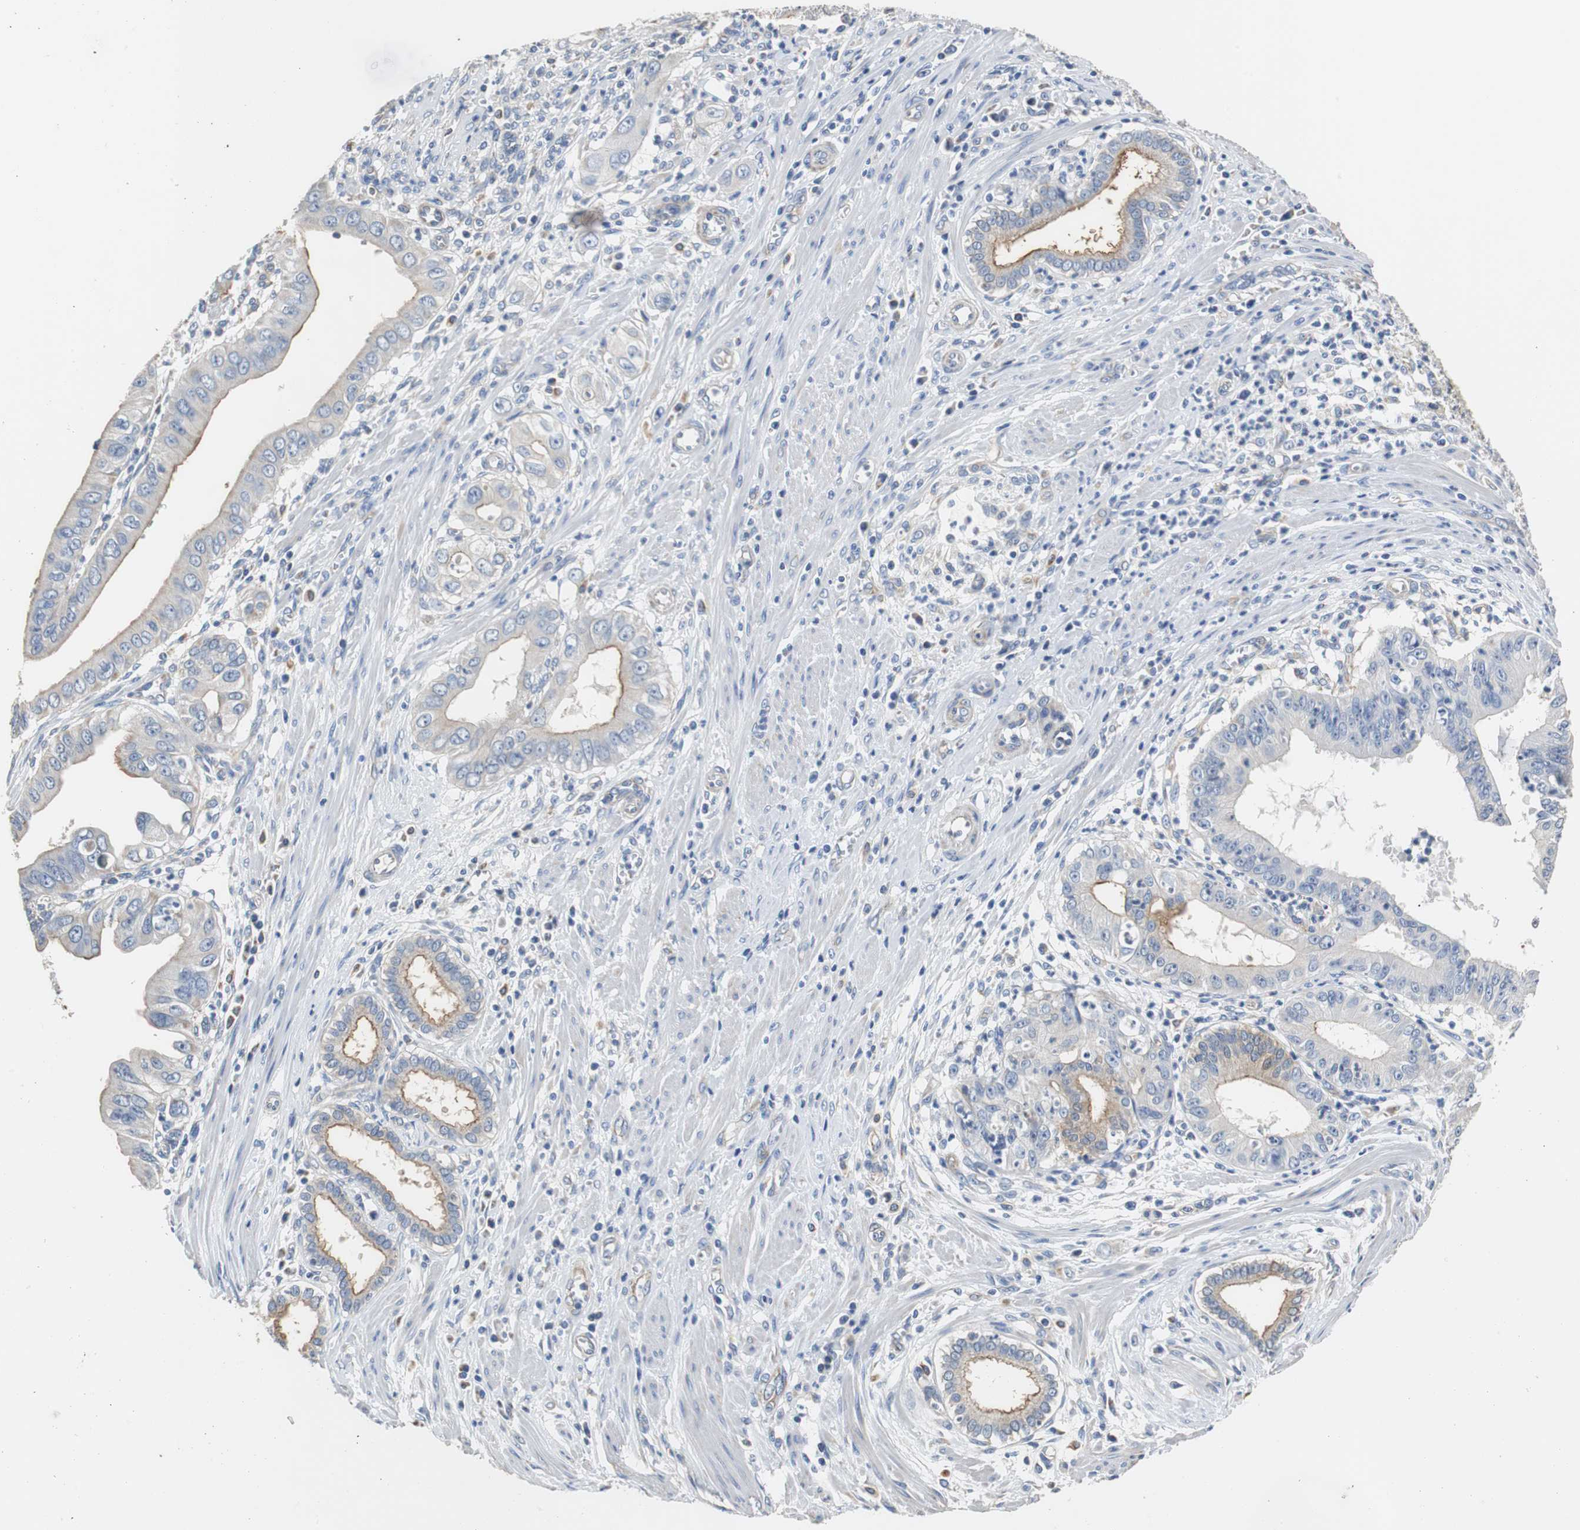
{"staining": {"intensity": "weak", "quantity": ">75%", "location": "cytoplasmic/membranous"}, "tissue": "pancreatic cancer", "cell_type": "Tumor cells", "image_type": "cancer", "snomed": [{"axis": "morphology", "description": "Normal tissue, NOS"}, {"axis": "topography", "description": "Lymph node"}], "caption": "Protein expression analysis of pancreatic cancer shows weak cytoplasmic/membranous staining in approximately >75% of tumor cells. The staining is performed using DAB (3,3'-diaminobenzidine) brown chromogen to label protein expression. The nuclei are counter-stained blue using hematoxylin.", "gene": "PCK1", "patient": {"sex": "male", "age": 50}}